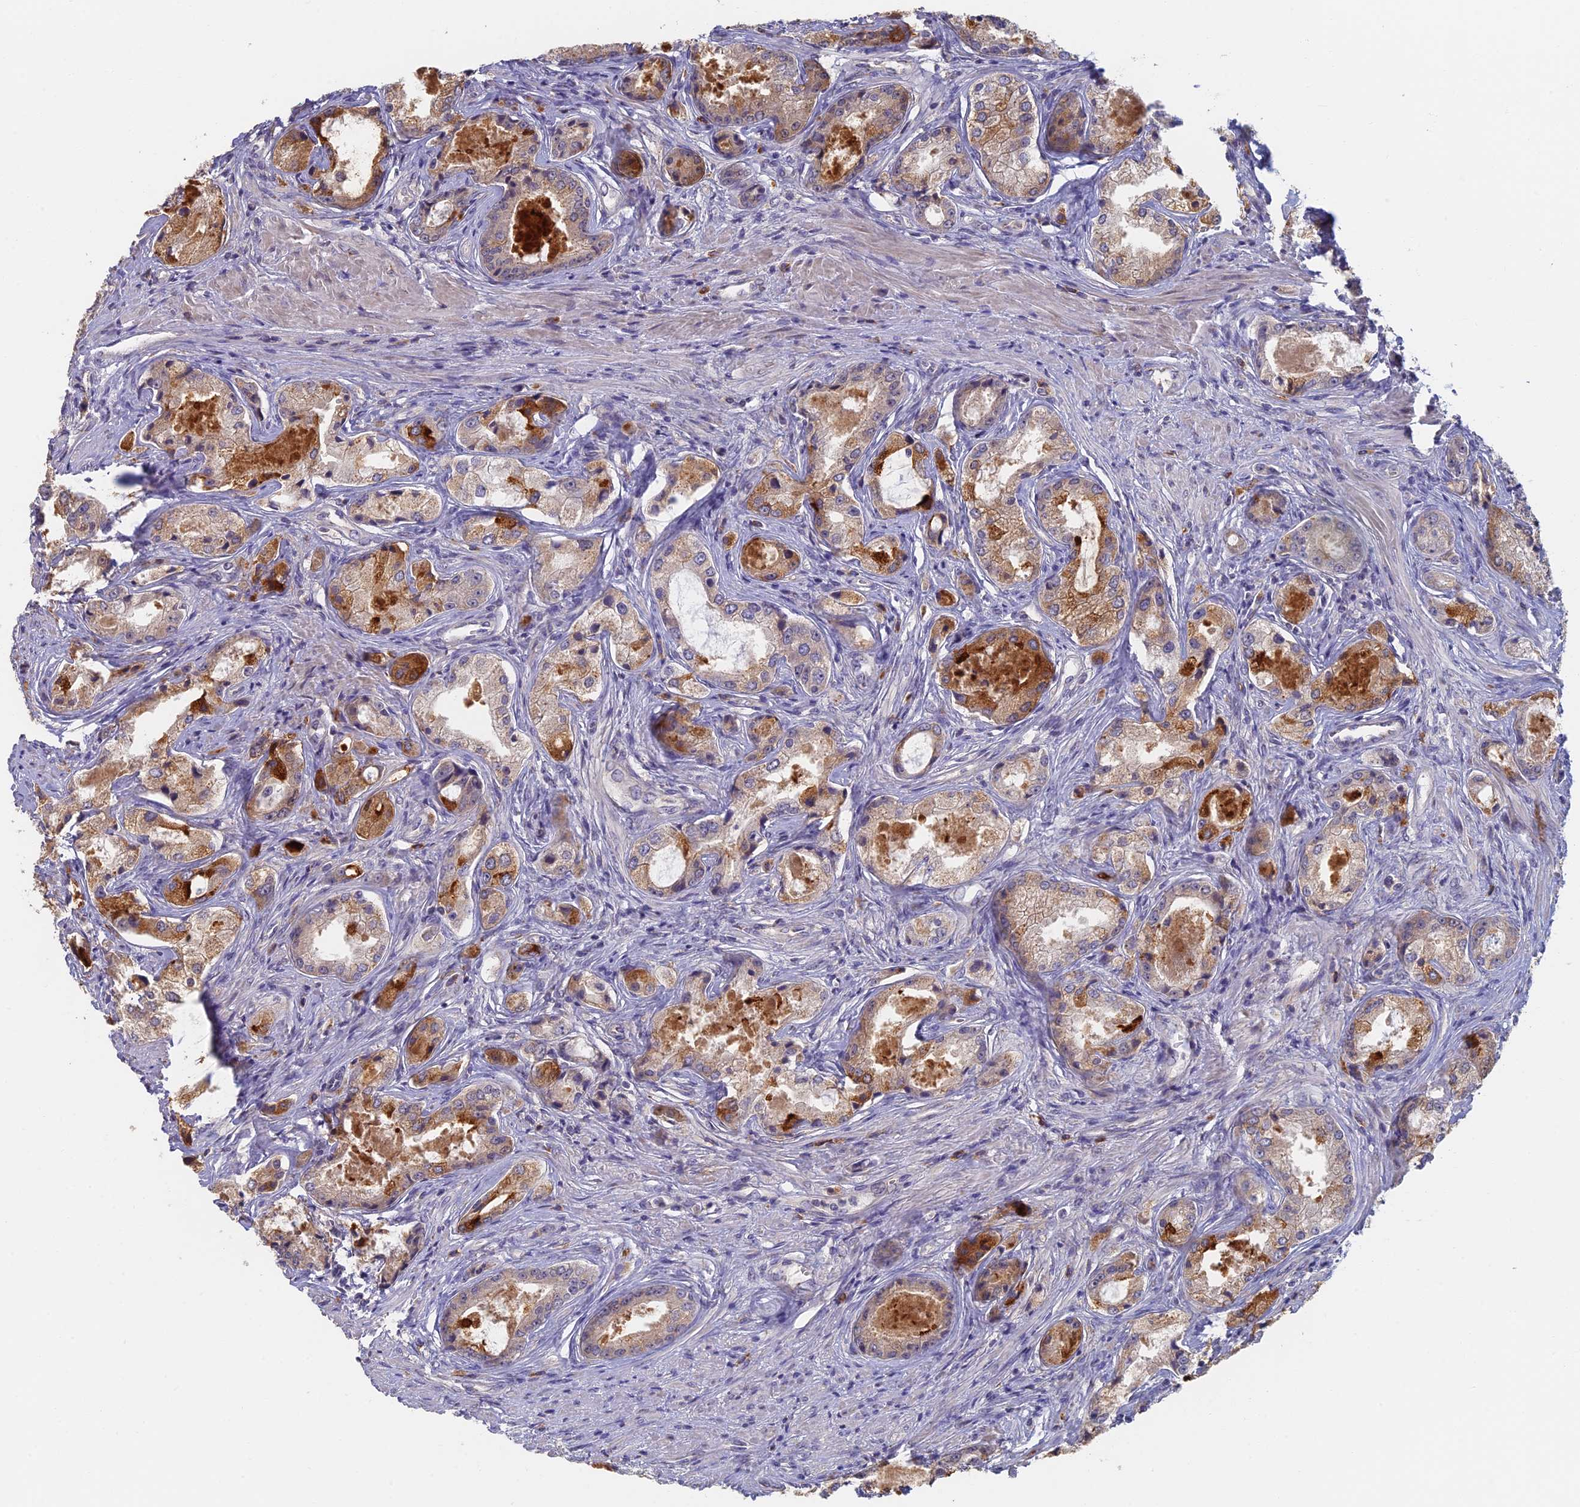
{"staining": {"intensity": "moderate", "quantity": "<25%", "location": "cytoplasmic/membranous"}, "tissue": "prostate cancer", "cell_type": "Tumor cells", "image_type": "cancer", "snomed": [{"axis": "morphology", "description": "Adenocarcinoma, Low grade"}, {"axis": "topography", "description": "Prostate"}], "caption": "Immunohistochemical staining of prostate adenocarcinoma (low-grade) exhibits low levels of moderate cytoplasmic/membranous protein positivity in about <25% of tumor cells. (DAB IHC, brown staining for protein, blue staining for nuclei).", "gene": "GPATCH1", "patient": {"sex": "male", "age": 68}}